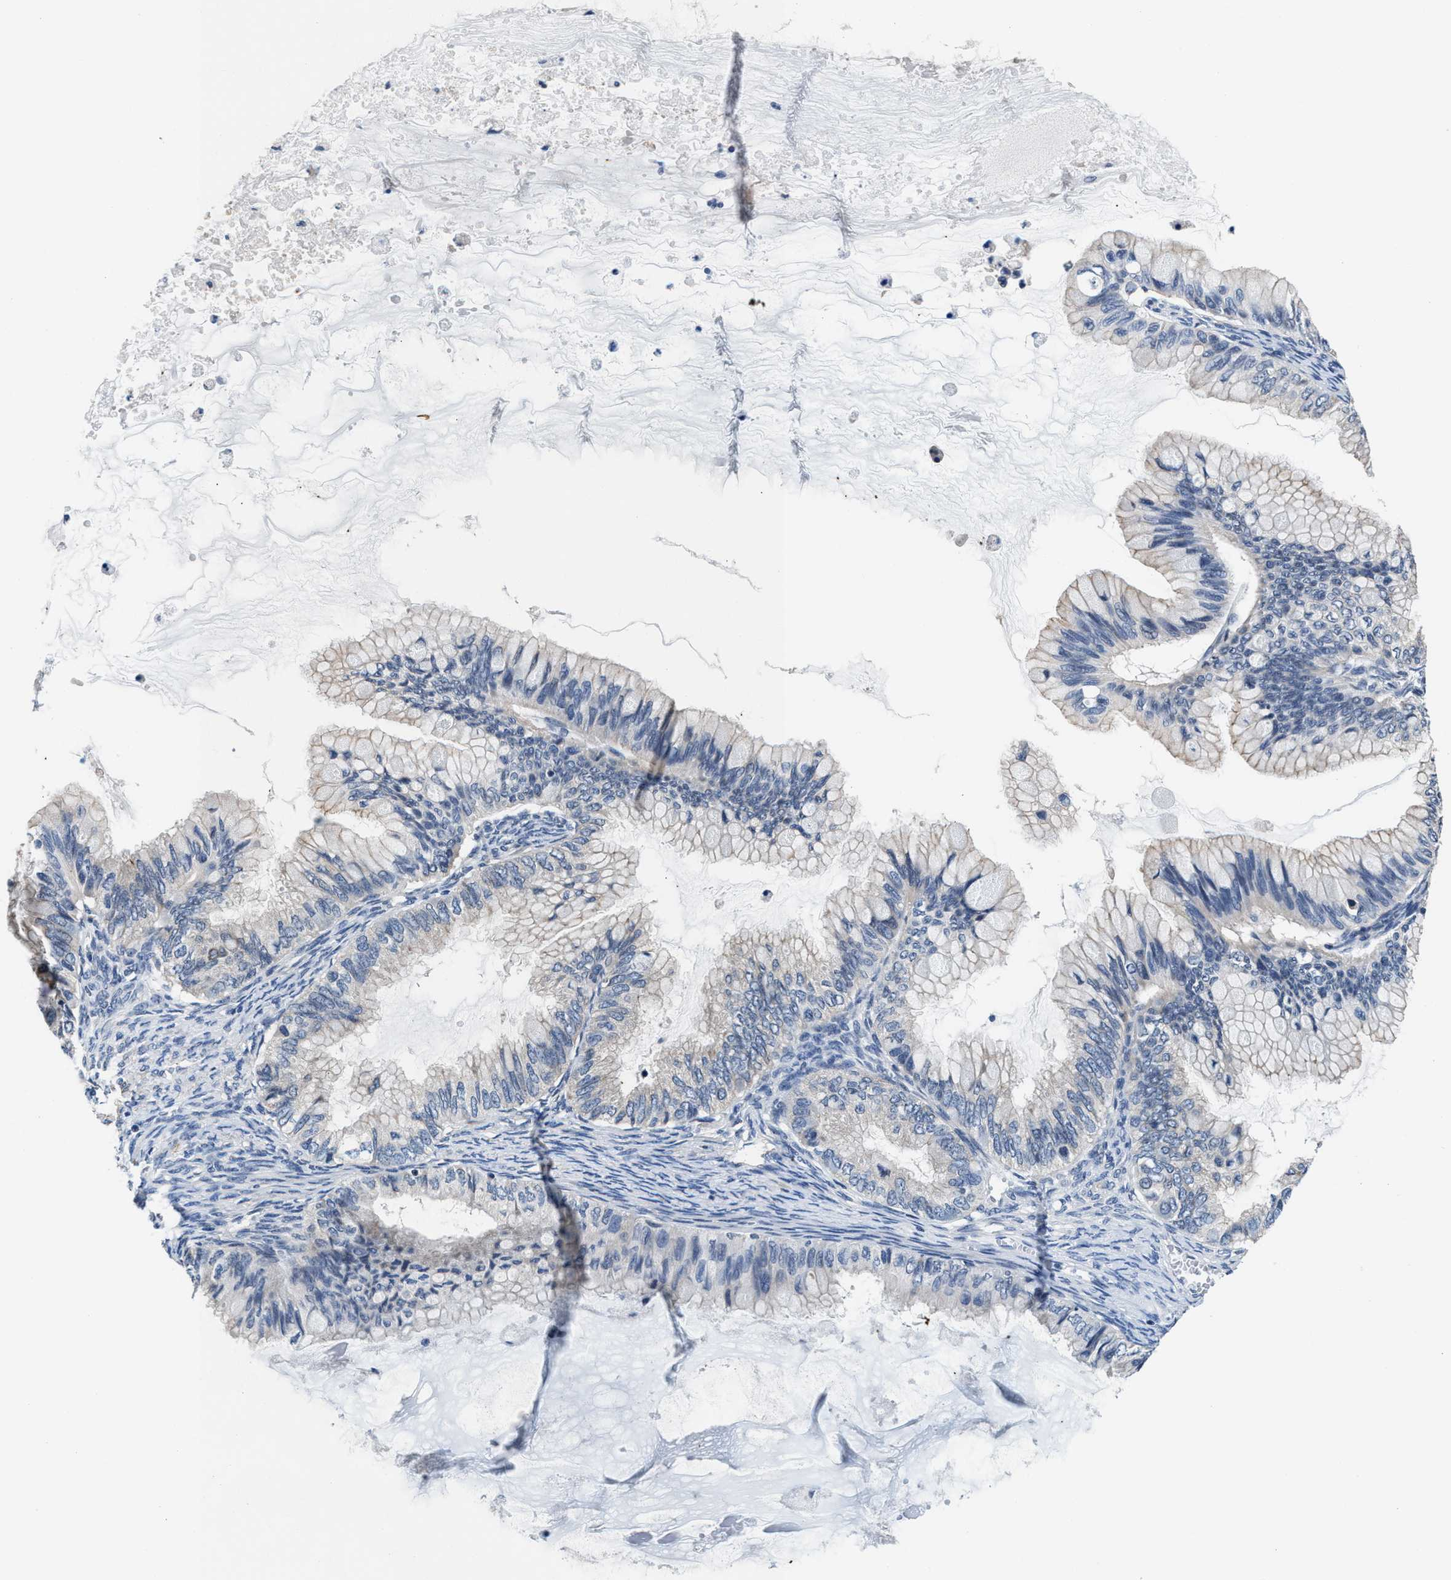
{"staining": {"intensity": "negative", "quantity": "none", "location": "none"}, "tissue": "ovarian cancer", "cell_type": "Tumor cells", "image_type": "cancer", "snomed": [{"axis": "morphology", "description": "Cystadenocarcinoma, mucinous, NOS"}, {"axis": "topography", "description": "Ovary"}], "caption": "Ovarian mucinous cystadenocarcinoma stained for a protein using immunohistochemistry displays no expression tumor cells.", "gene": "MYH3", "patient": {"sex": "female", "age": 80}}